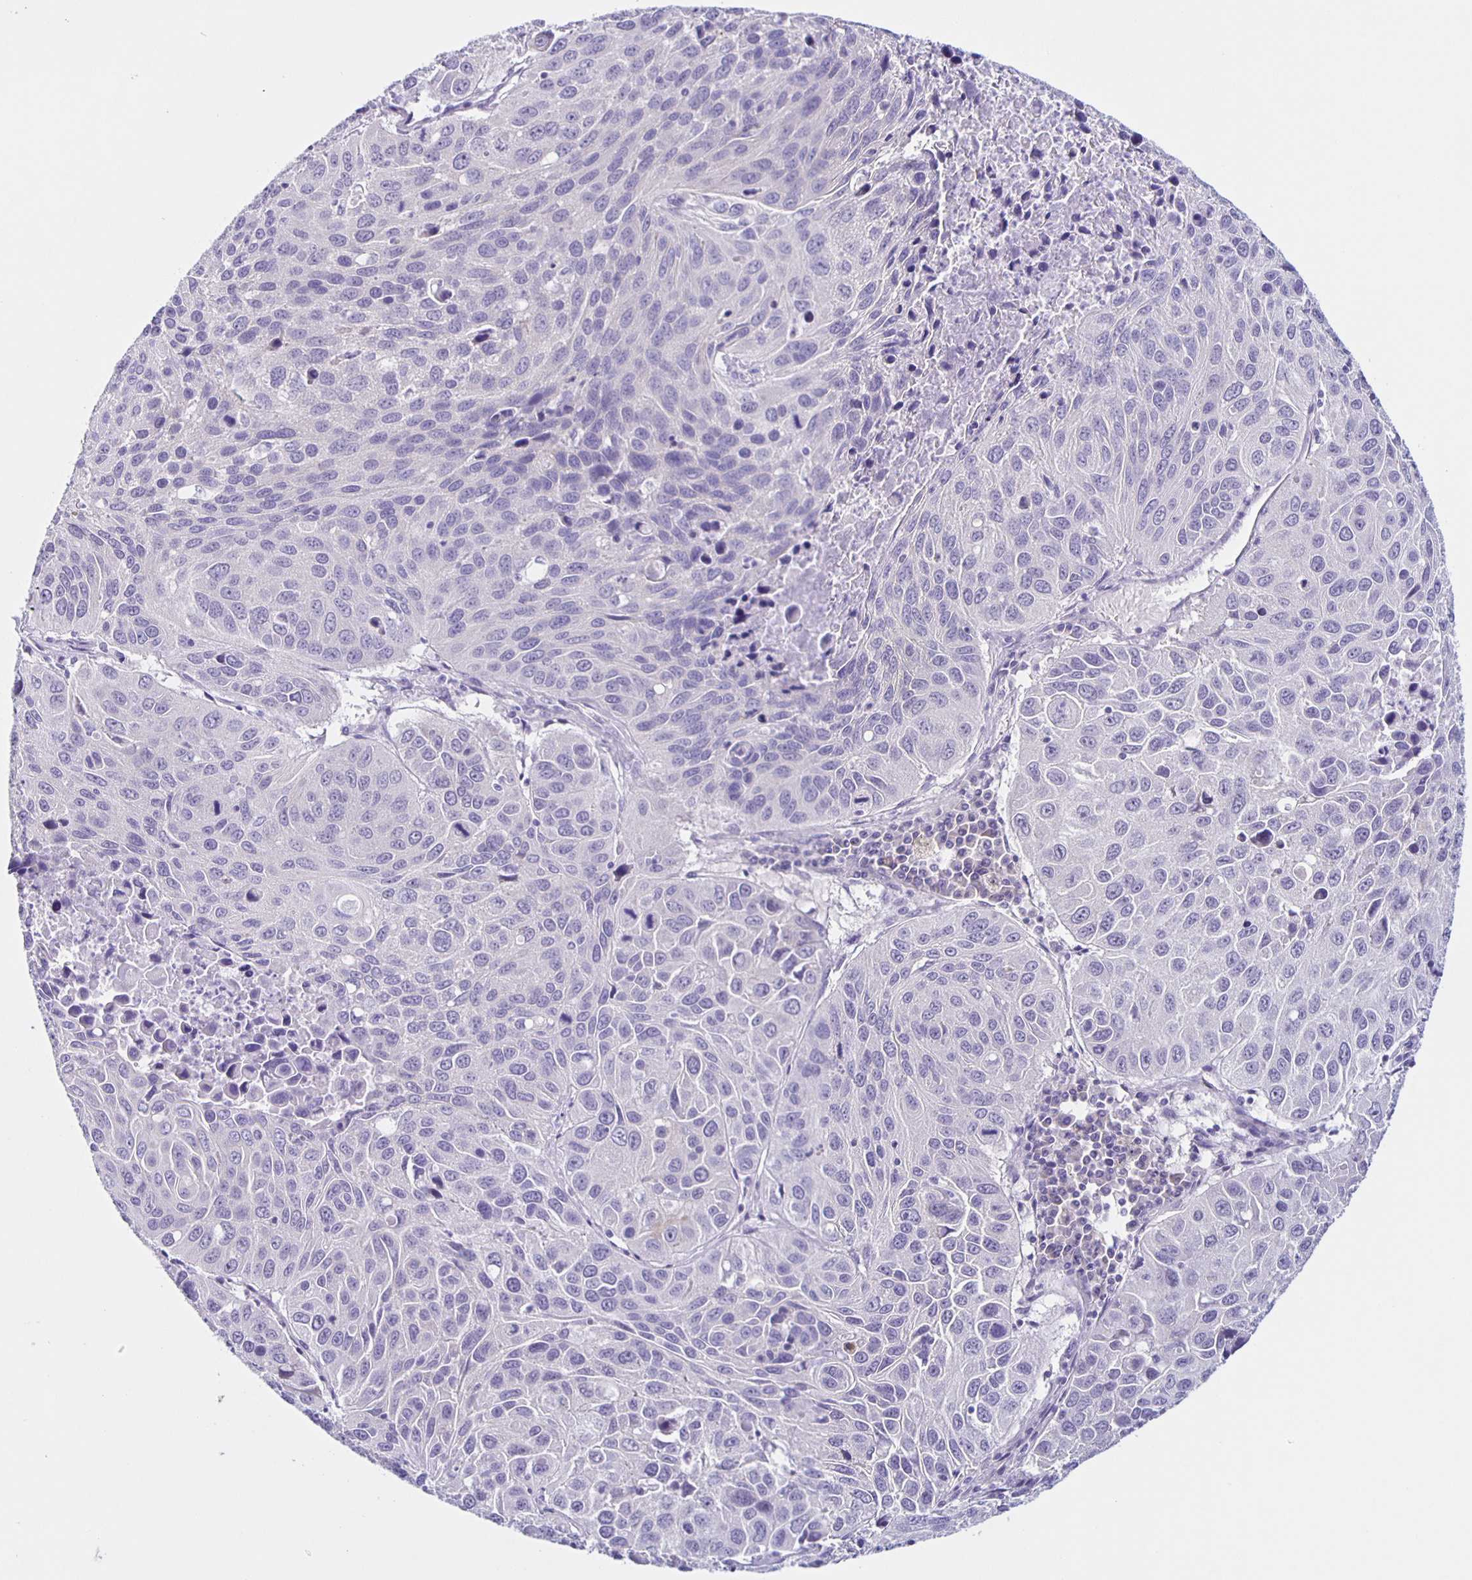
{"staining": {"intensity": "negative", "quantity": "none", "location": "none"}, "tissue": "lung cancer", "cell_type": "Tumor cells", "image_type": "cancer", "snomed": [{"axis": "morphology", "description": "Squamous cell carcinoma, NOS"}, {"axis": "topography", "description": "Lung"}], "caption": "This is an immunohistochemistry (IHC) histopathology image of lung cancer (squamous cell carcinoma). There is no positivity in tumor cells.", "gene": "SLC12A3", "patient": {"sex": "female", "age": 61}}